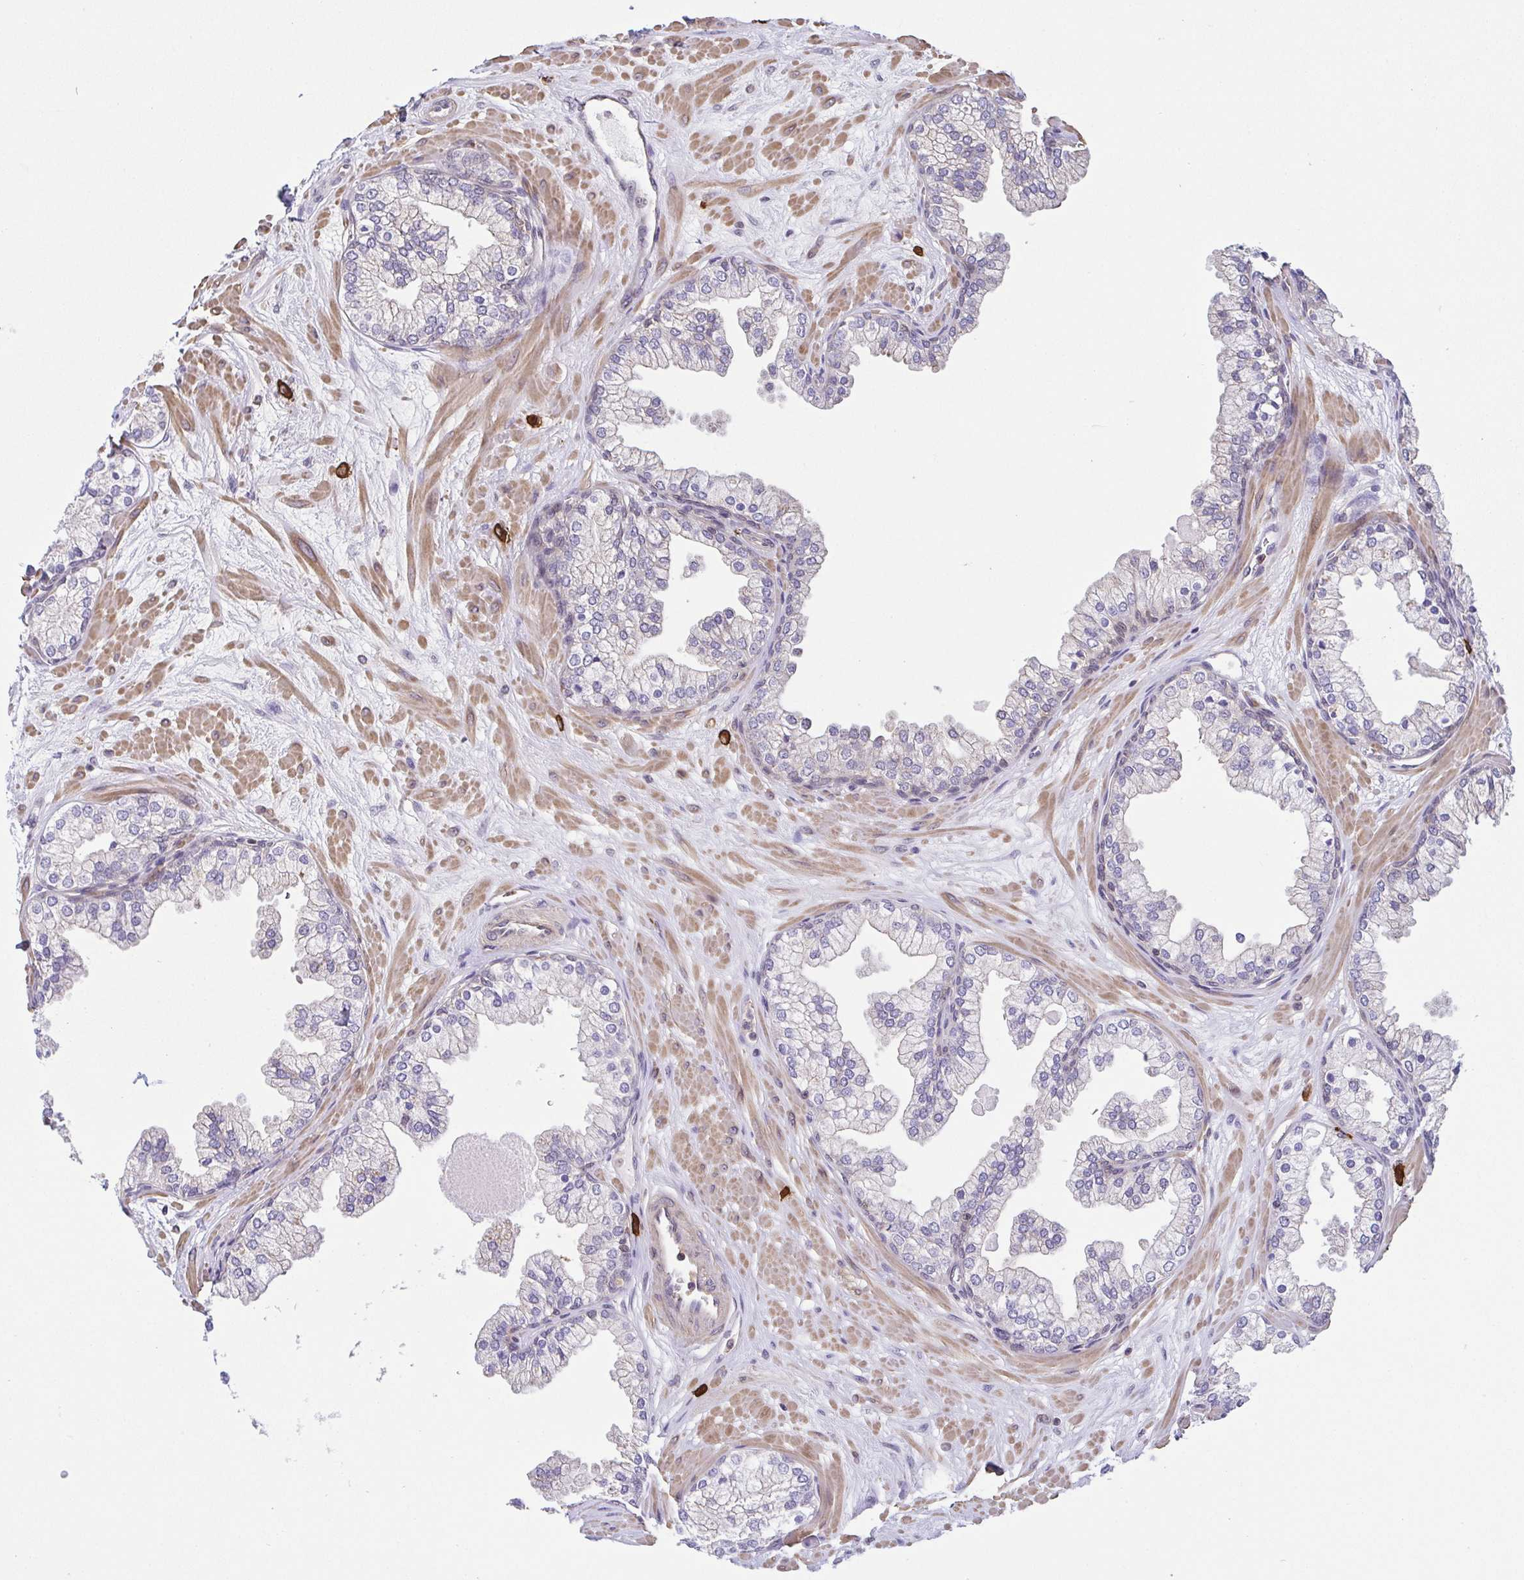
{"staining": {"intensity": "negative", "quantity": "none", "location": "none"}, "tissue": "prostate", "cell_type": "Glandular cells", "image_type": "normal", "snomed": [{"axis": "morphology", "description": "Normal tissue, NOS"}, {"axis": "topography", "description": "Prostate"}, {"axis": "topography", "description": "Peripheral nerve tissue"}], "caption": "Micrograph shows no significant protein staining in glandular cells of unremarkable prostate. The staining is performed using DAB brown chromogen with nuclei counter-stained in using hematoxylin.", "gene": "PREPL", "patient": {"sex": "male", "age": 61}}